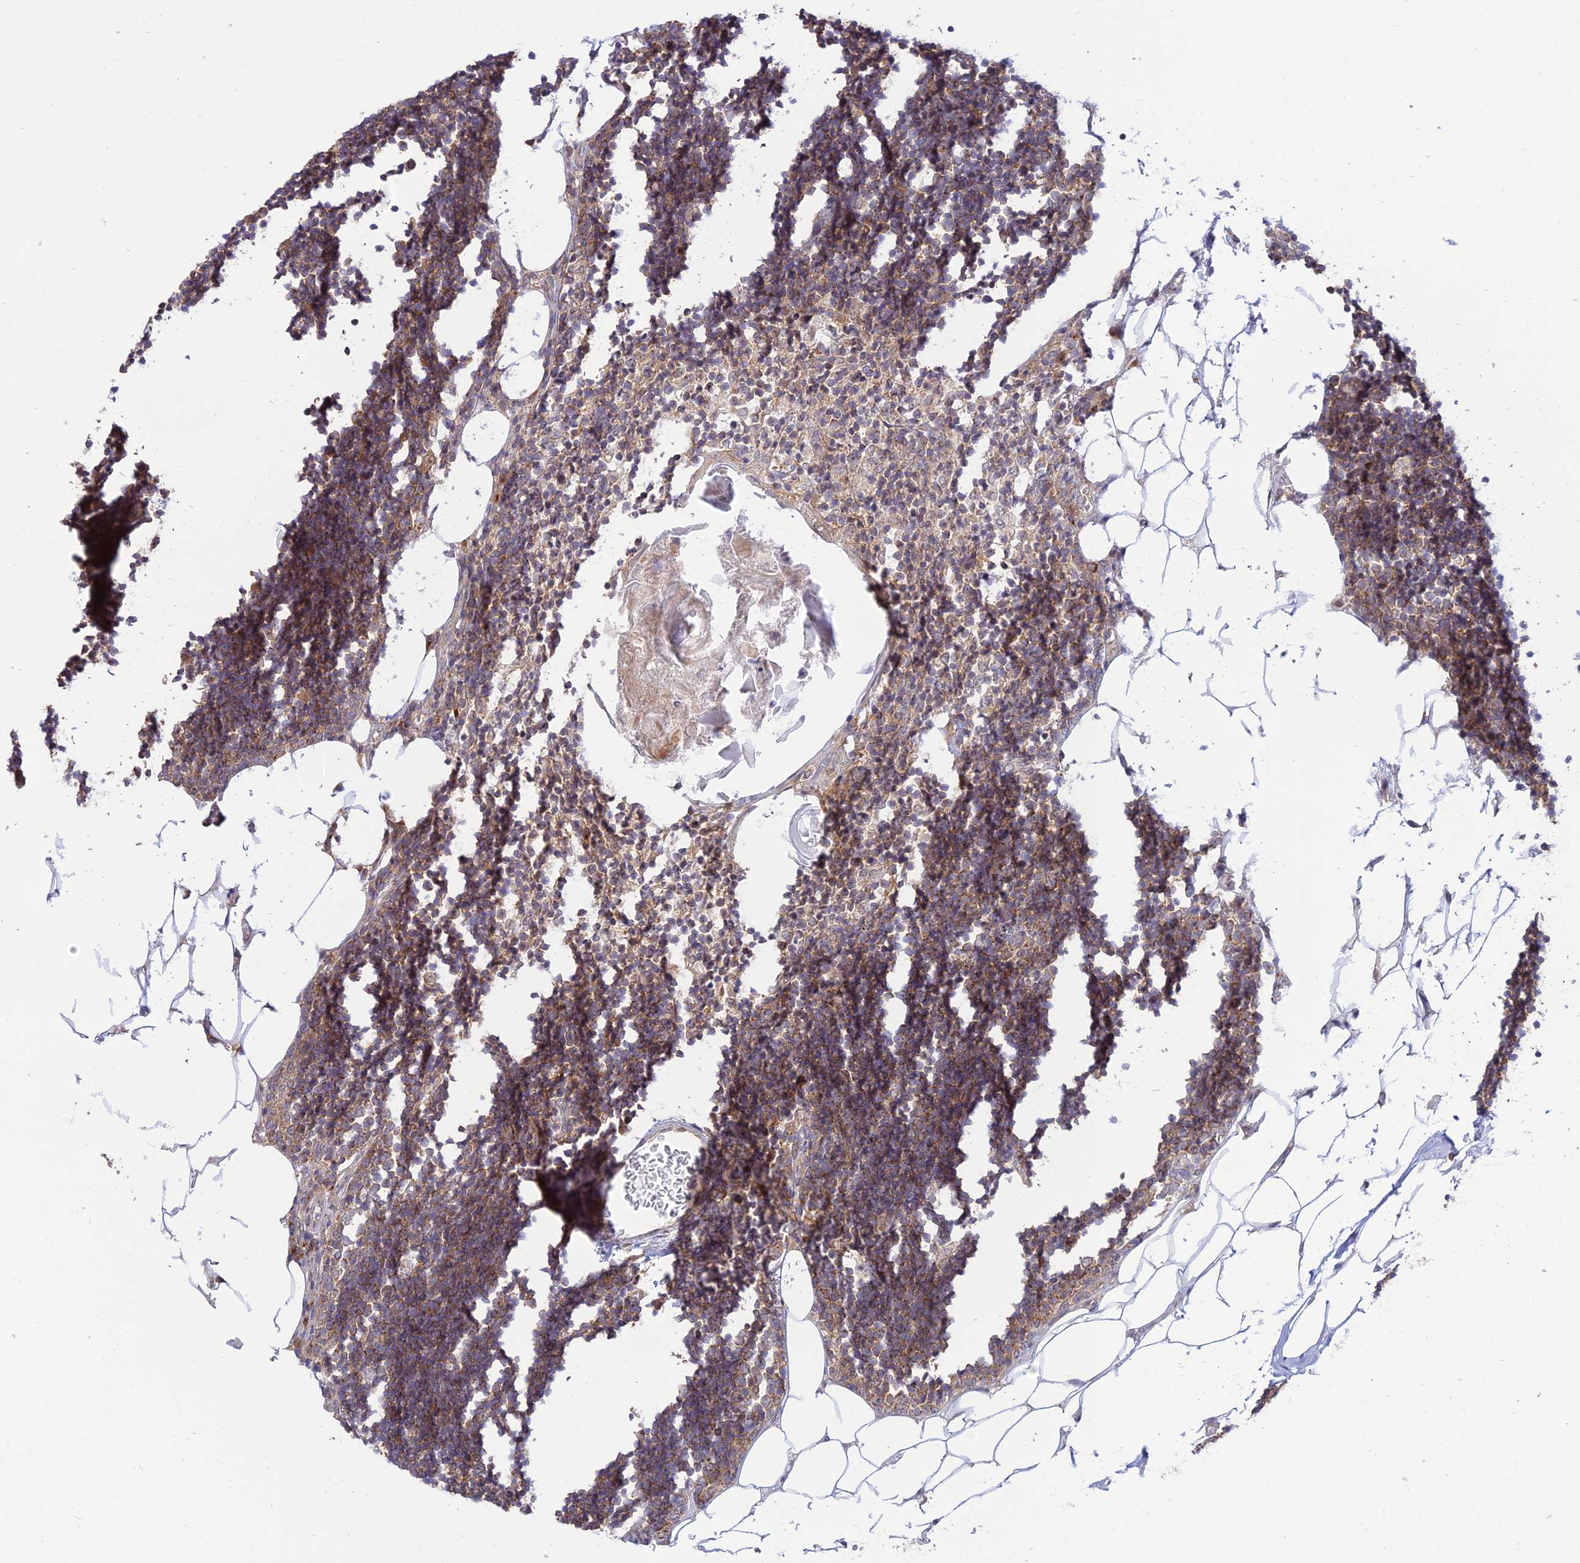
{"staining": {"intensity": "weak", "quantity": ">75%", "location": "cytoplasmic/membranous"}, "tissue": "lymph node", "cell_type": "Germinal center cells", "image_type": "normal", "snomed": [{"axis": "morphology", "description": "Normal tissue, NOS"}, {"axis": "topography", "description": "Lymph node"}], "caption": "DAB (3,3'-diaminobenzidine) immunohistochemical staining of unremarkable human lymph node exhibits weak cytoplasmic/membranous protein expression in approximately >75% of germinal center cells. (brown staining indicates protein expression, while blue staining denotes nuclei).", "gene": "GOLGA3", "patient": {"sex": "male", "age": 33}}